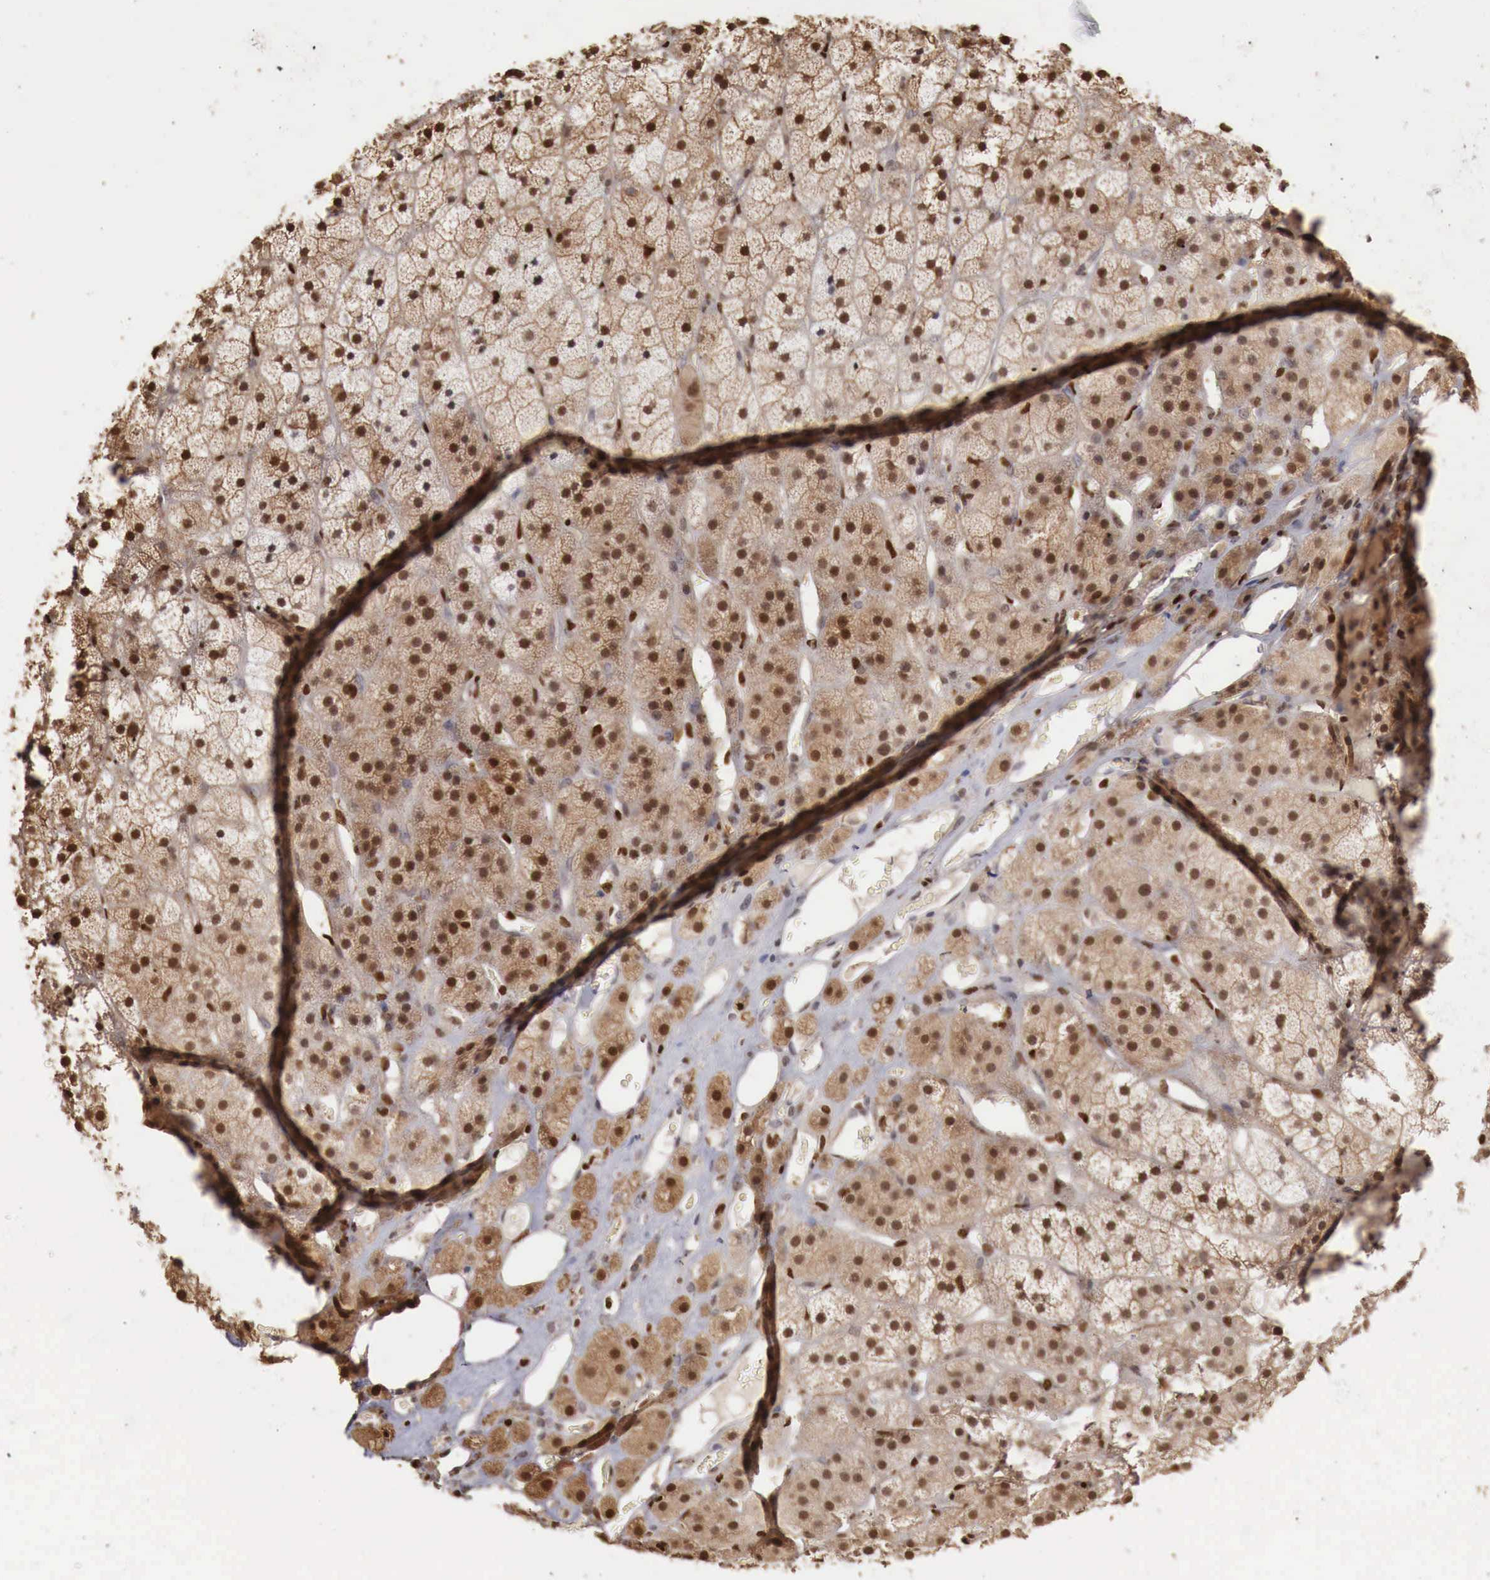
{"staining": {"intensity": "strong", "quantity": ">75%", "location": "nuclear"}, "tissue": "adrenal gland", "cell_type": "Glandular cells", "image_type": "normal", "snomed": [{"axis": "morphology", "description": "Normal tissue, NOS"}, {"axis": "topography", "description": "Adrenal gland"}], "caption": "Protein analysis of benign adrenal gland reveals strong nuclear expression in approximately >75% of glandular cells.", "gene": "KHDRBS2", "patient": {"sex": "male", "age": 57}}